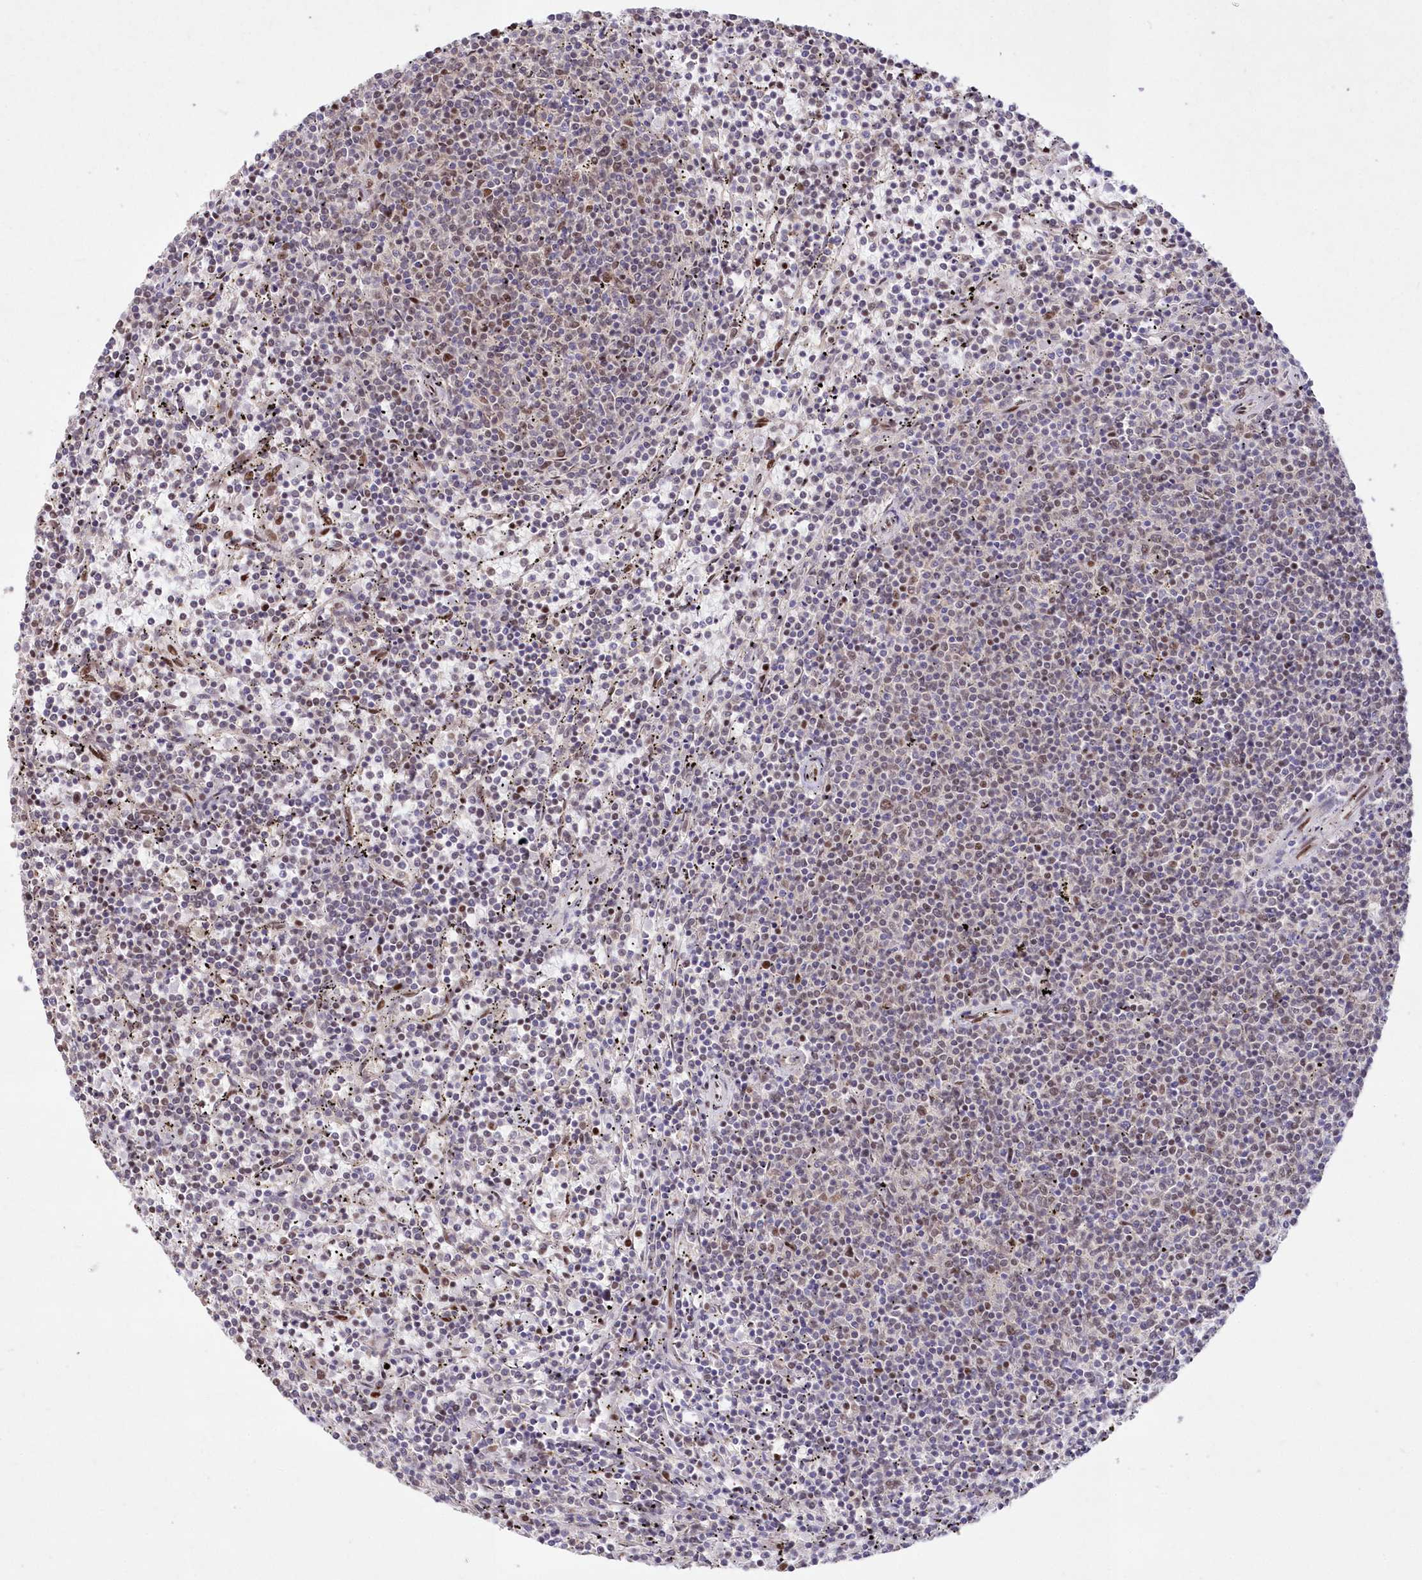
{"staining": {"intensity": "weak", "quantity": "<25%", "location": "nuclear"}, "tissue": "lymphoma", "cell_type": "Tumor cells", "image_type": "cancer", "snomed": [{"axis": "morphology", "description": "Malignant lymphoma, non-Hodgkin's type, Low grade"}, {"axis": "topography", "description": "Spleen"}], "caption": "There is no significant staining in tumor cells of lymphoma. Brightfield microscopy of IHC stained with DAB (brown) and hematoxylin (blue), captured at high magnification.", "gene": "WBP1L", "patient": {"sex": "female", "age": 50}}